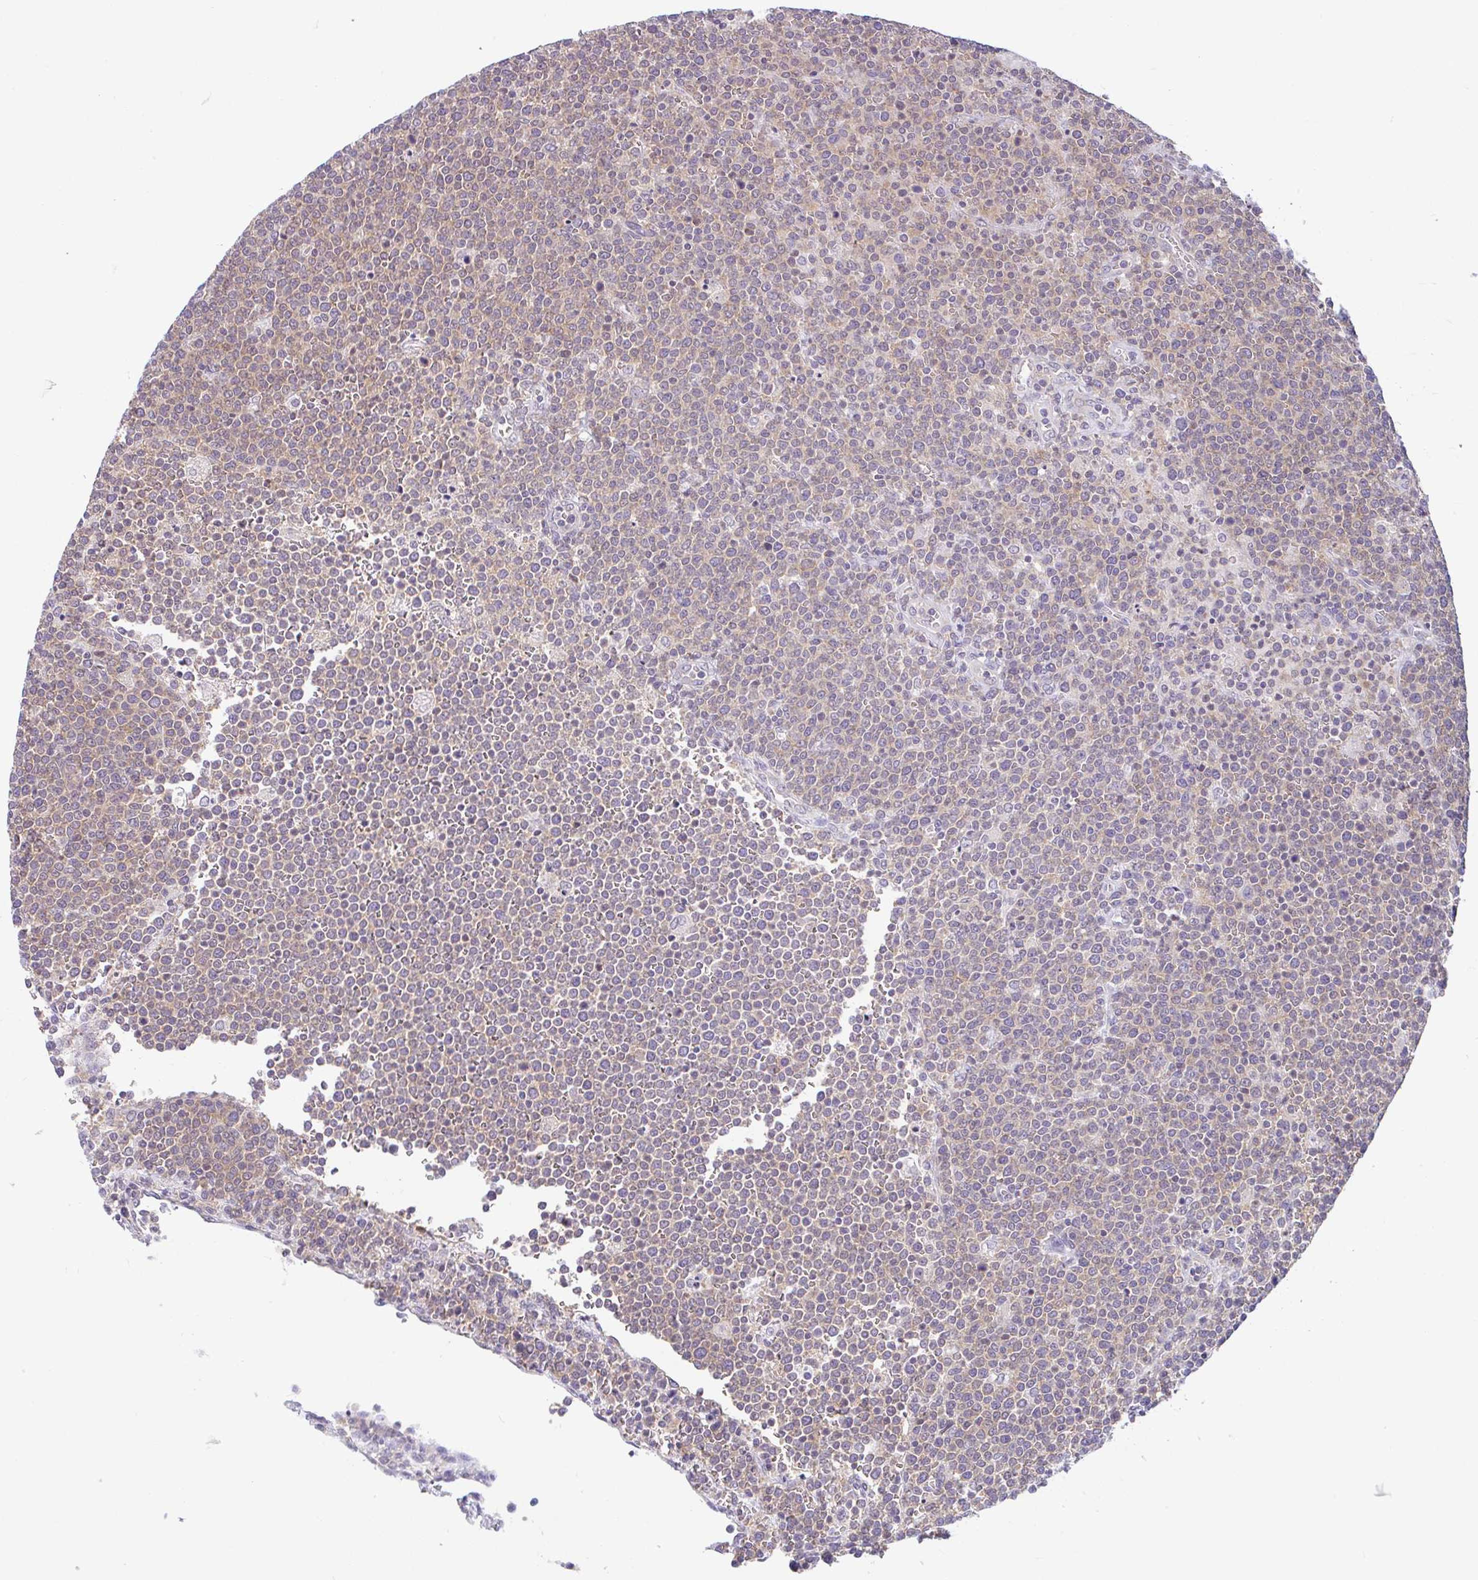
{"staining": {"intensity": "weak", "quantity": "25%-75%", "location": "cytoplasmic/membranous"}, "tissue": "lymphoma", "cell_type": "Tumor cells", "image_type": "cancer", "snomed": [{"axis": "morphology", "description": "Malignant lymphoma, non-Hodgkin's type, High grade"}, {"axis": "topography", "description": "Lymph node"}], "caption": "Immunohistochemistry histopathology image of lymphoma stained for a protein (brown), which reveals low levels of weak cytoplasmic/membranous positivity in approximately 25%-75% of tumor cells.", "gene": "RALBP1", "patient": {"sex": "male", "age": 61}}